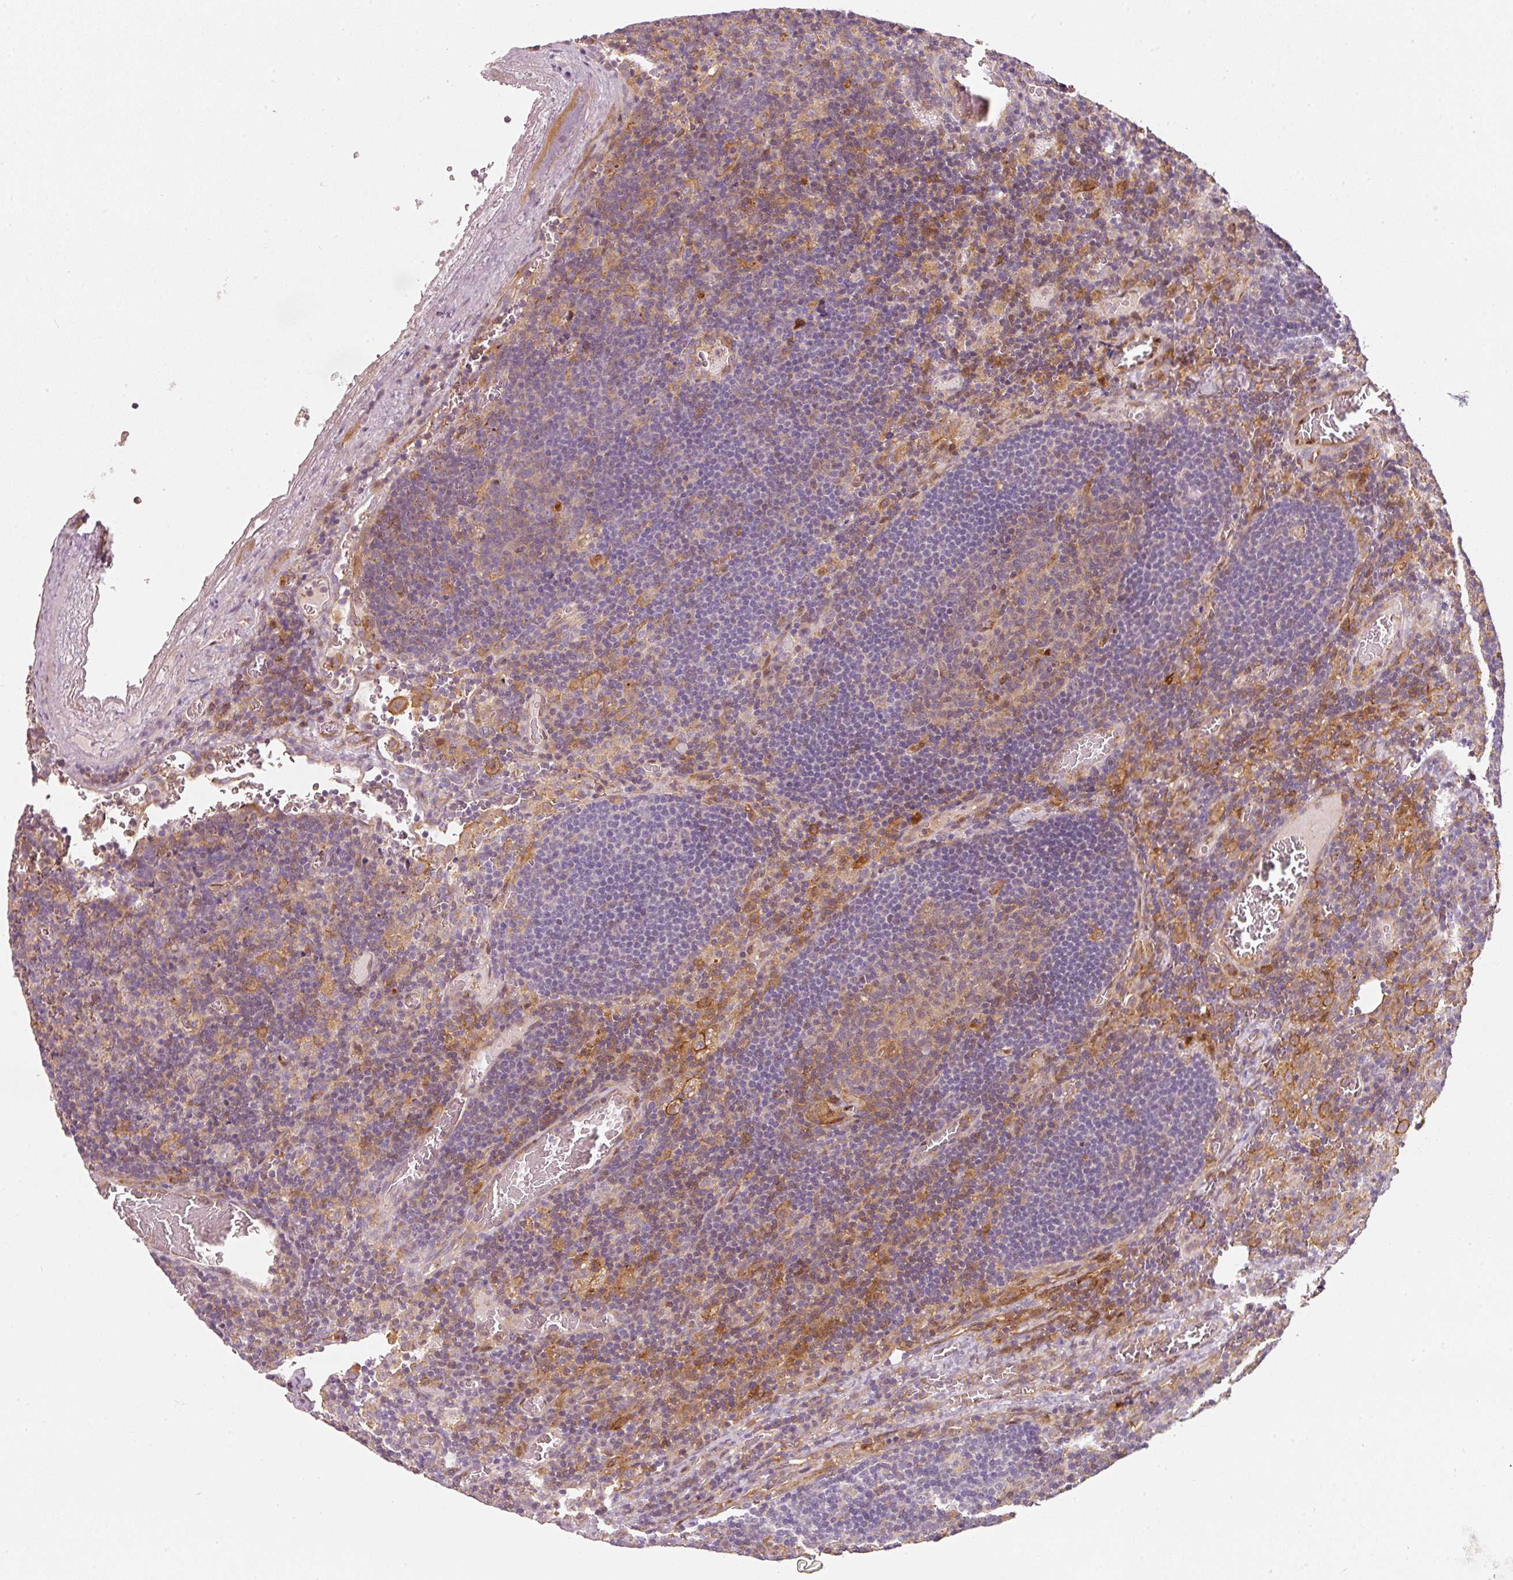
{"staining": {"intensity": "weak", "quantity": ">75%", "location": "cytoplasmic/membranous"}, "tissue": "lymph node", "cell_type": "Germinal center cells", "image_type": "normal", "snomed": [{"axis": "morphology", "description": "Normal tissue, NOS"}, {"axis": "topography", "description": "Lymph node"}], "caption": "Protein expression analysis of benign lymph node displays weak cytoplasmic/membranous positivity in approximately >75% of germinal center cells. Immunohistochemistry stains the protein in brown and the nuclei are stained blue.", "gene": "IQGAP2", "patient": {"sex": "male", "age": 50}}